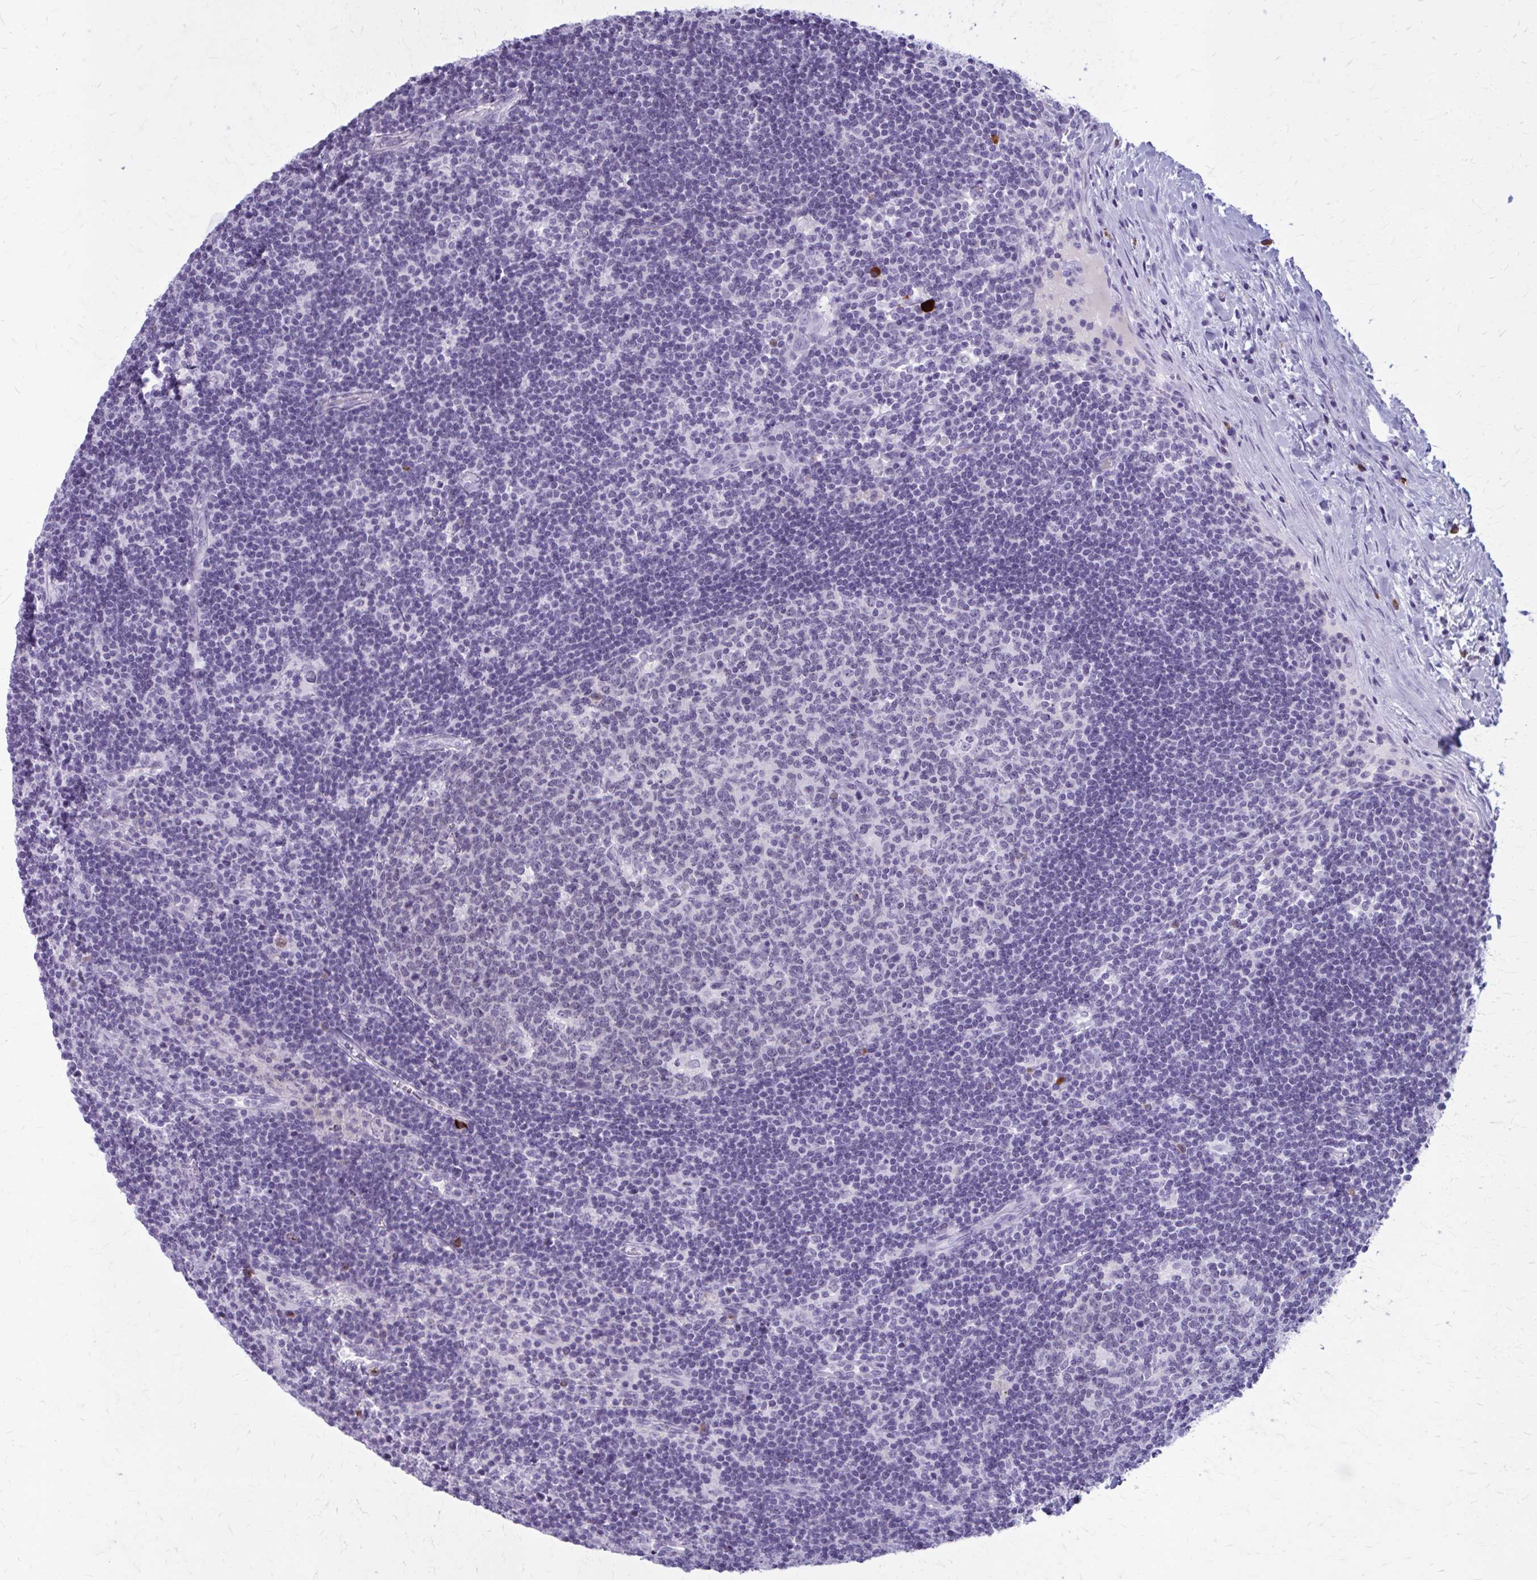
{"staining": {"intensity": "negative", "quantity": "none", "location": "none"}, "tissue": "lymph node", "cell_type": "Germinal center cells", "image_type": "normal", "snomed": [{"axis": "morphology", "description": "Normal tissue, NOS"}, {"axis": "topography", "description": "Lymph node"}], "caption": "DAB immunohistochemical staining of normal human lymph node shows no significant expression in germinal center cells.", "gene": "ZDHHC7", "patient": {"sex": "male", "age": 67}}